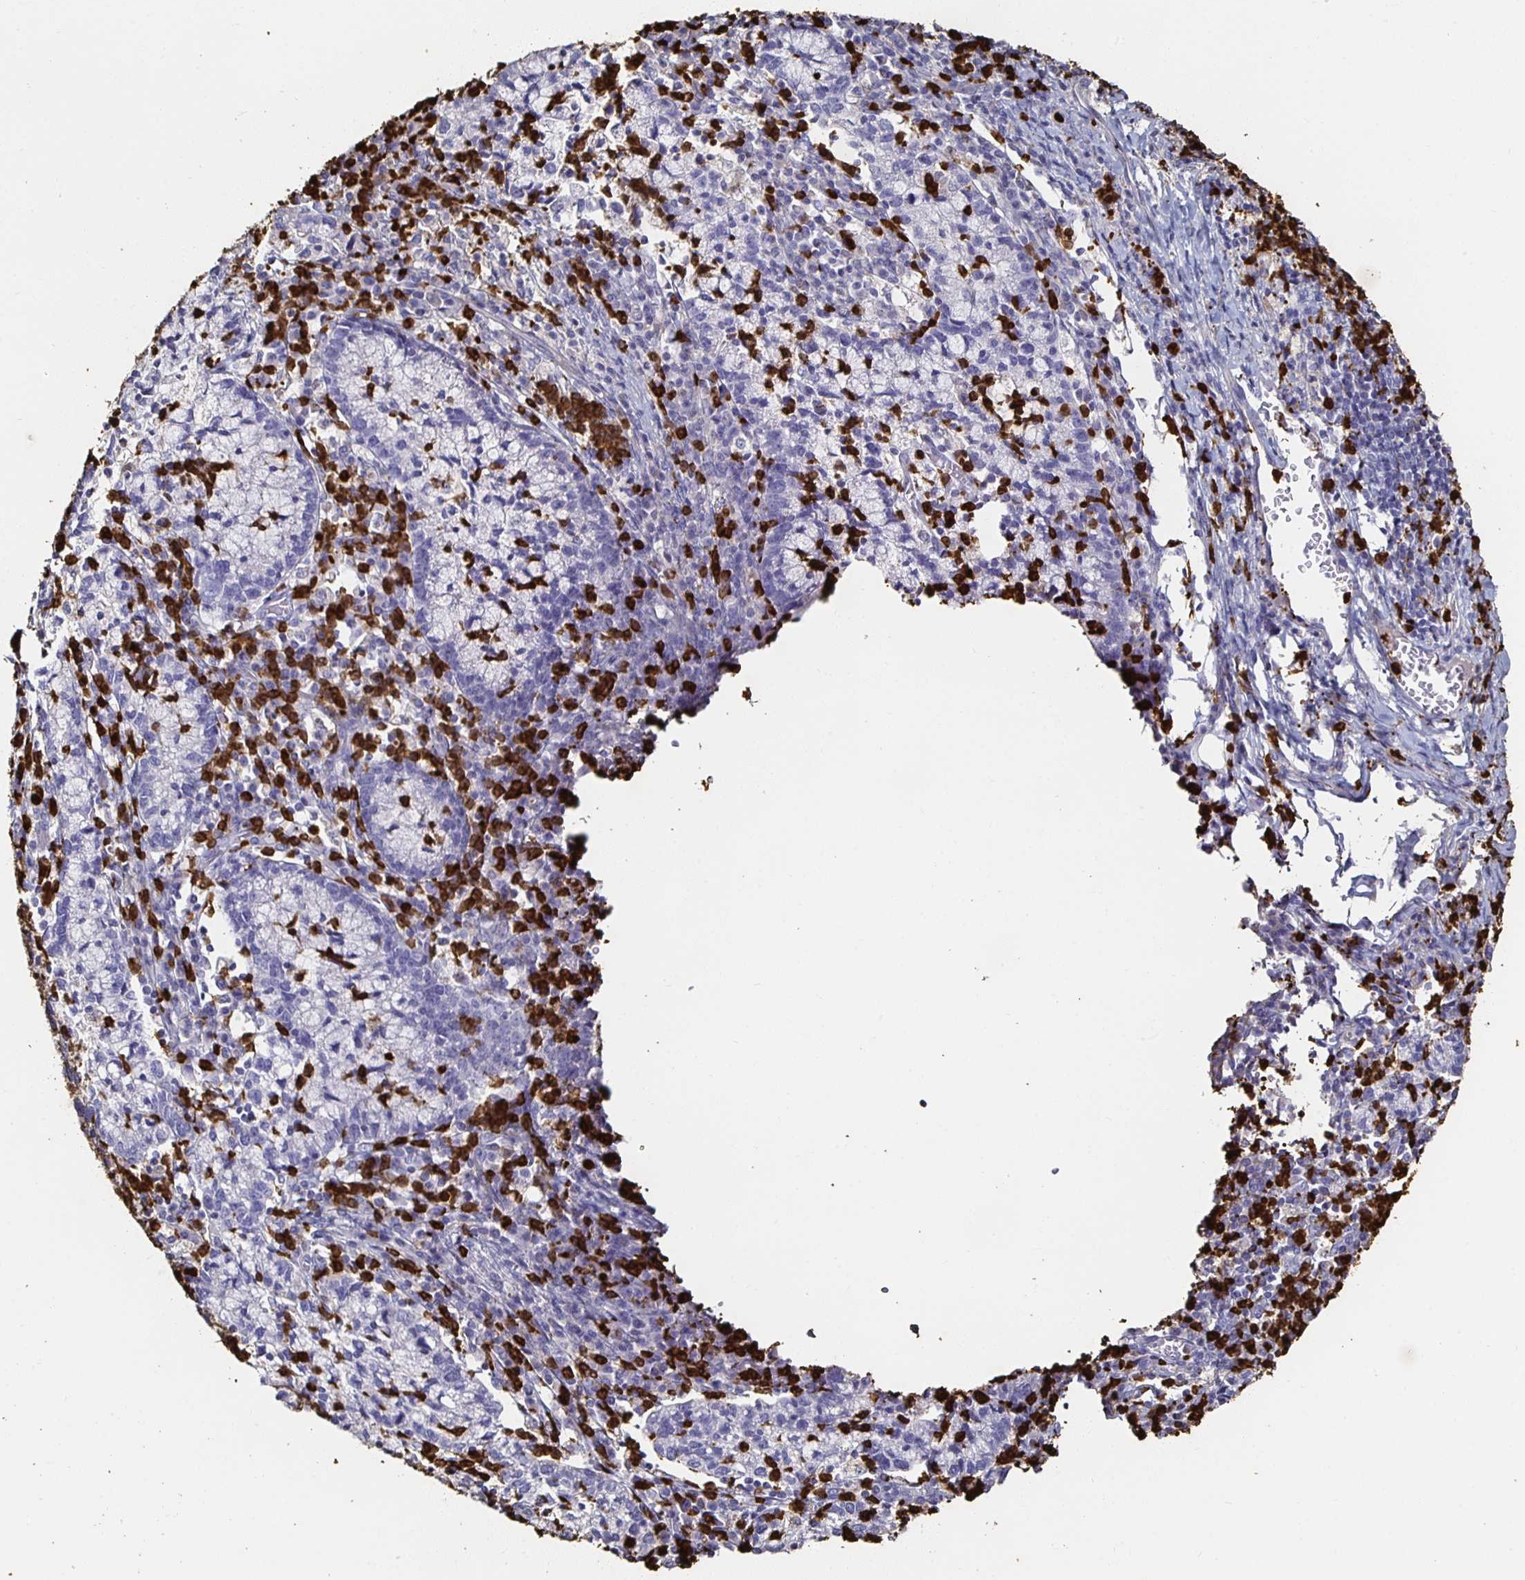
{"staining": {"intensity": "negative", "quantity": "none", "location": "none"}, "tissue": "cervical cancer", "cell_type": "Tumor cells", "image_type": "cancer", "snomed": [{"axis": "morphology", "description": "Normal tissue, NOS"}, {"axis": "morphology", "description": "Adenocarcinoma, NOS"}, {"axis": "topography", "description": "Cervix"}], "caption": "Immunohistochemistry of cervical adenocarcinoma shows no staining in tumor cells. (Stains: DAB (3,3'-diaminobenzidine) immunohistochemistry (IHC) with hematoxylin counter stain, Microscopy: brightfield microscopy at high magnification).", "gene": "TLR4", "patient": {"sex": "female", "age": 44}}